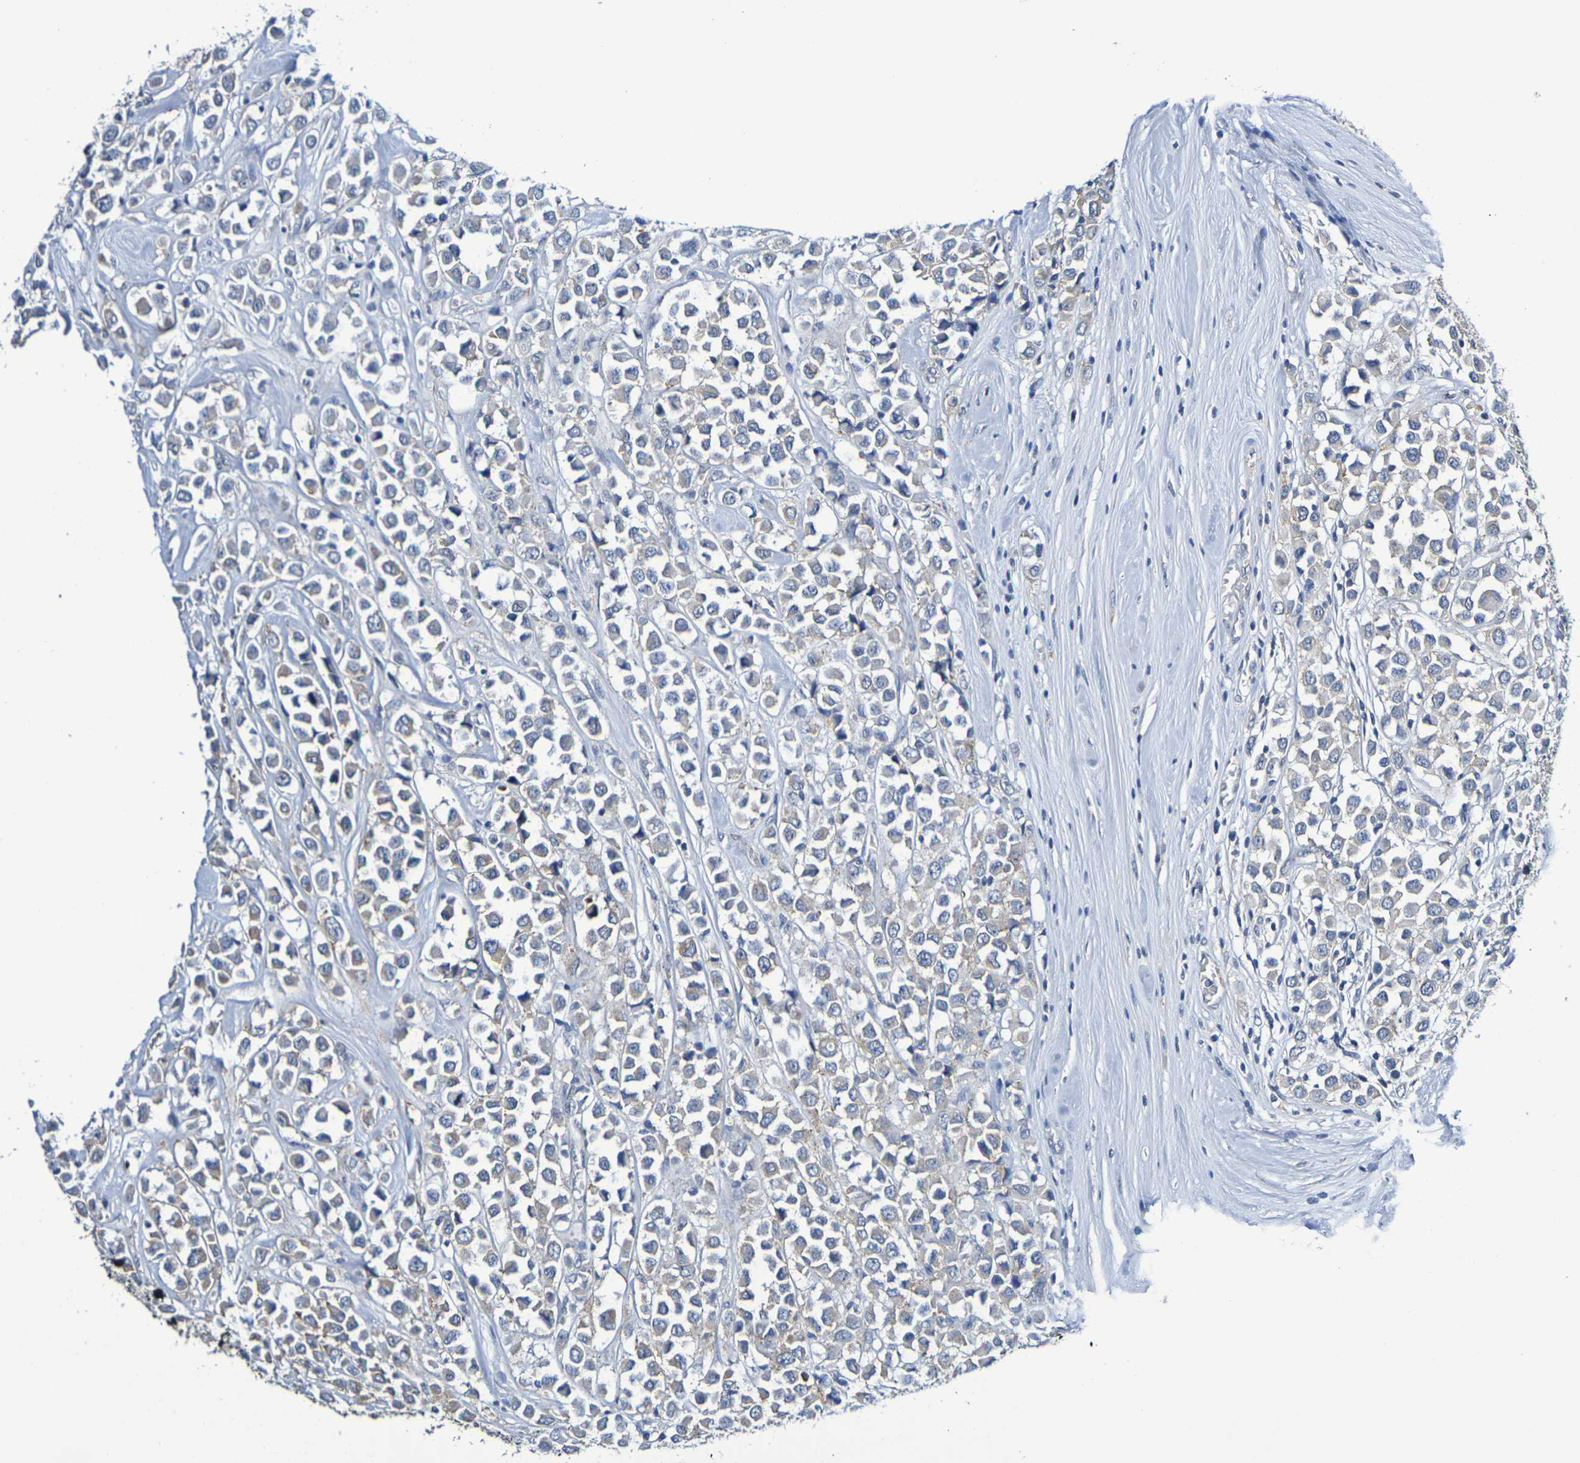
{"staining": {"intensity": "weak", "quantity": "25%-75%", "location": "cytoplasmic/membranous"}, "tissue": "breast cancer", "cell_type": "Tumor cells", "image_type": "cancer", "snomed": [{"axis": "morphology", "description": "Duct carcinoma"}, {"axis": "topography", "description": "Breast"}], "caption": "Brown immunohistochemical staining in human breast cancer exhibits weak cytoplasmic/membranous staining in approximately 25%-75% of tumor cells.", "gene": "CHRNB1", "patient": {"sex": "female", "age": 61}}